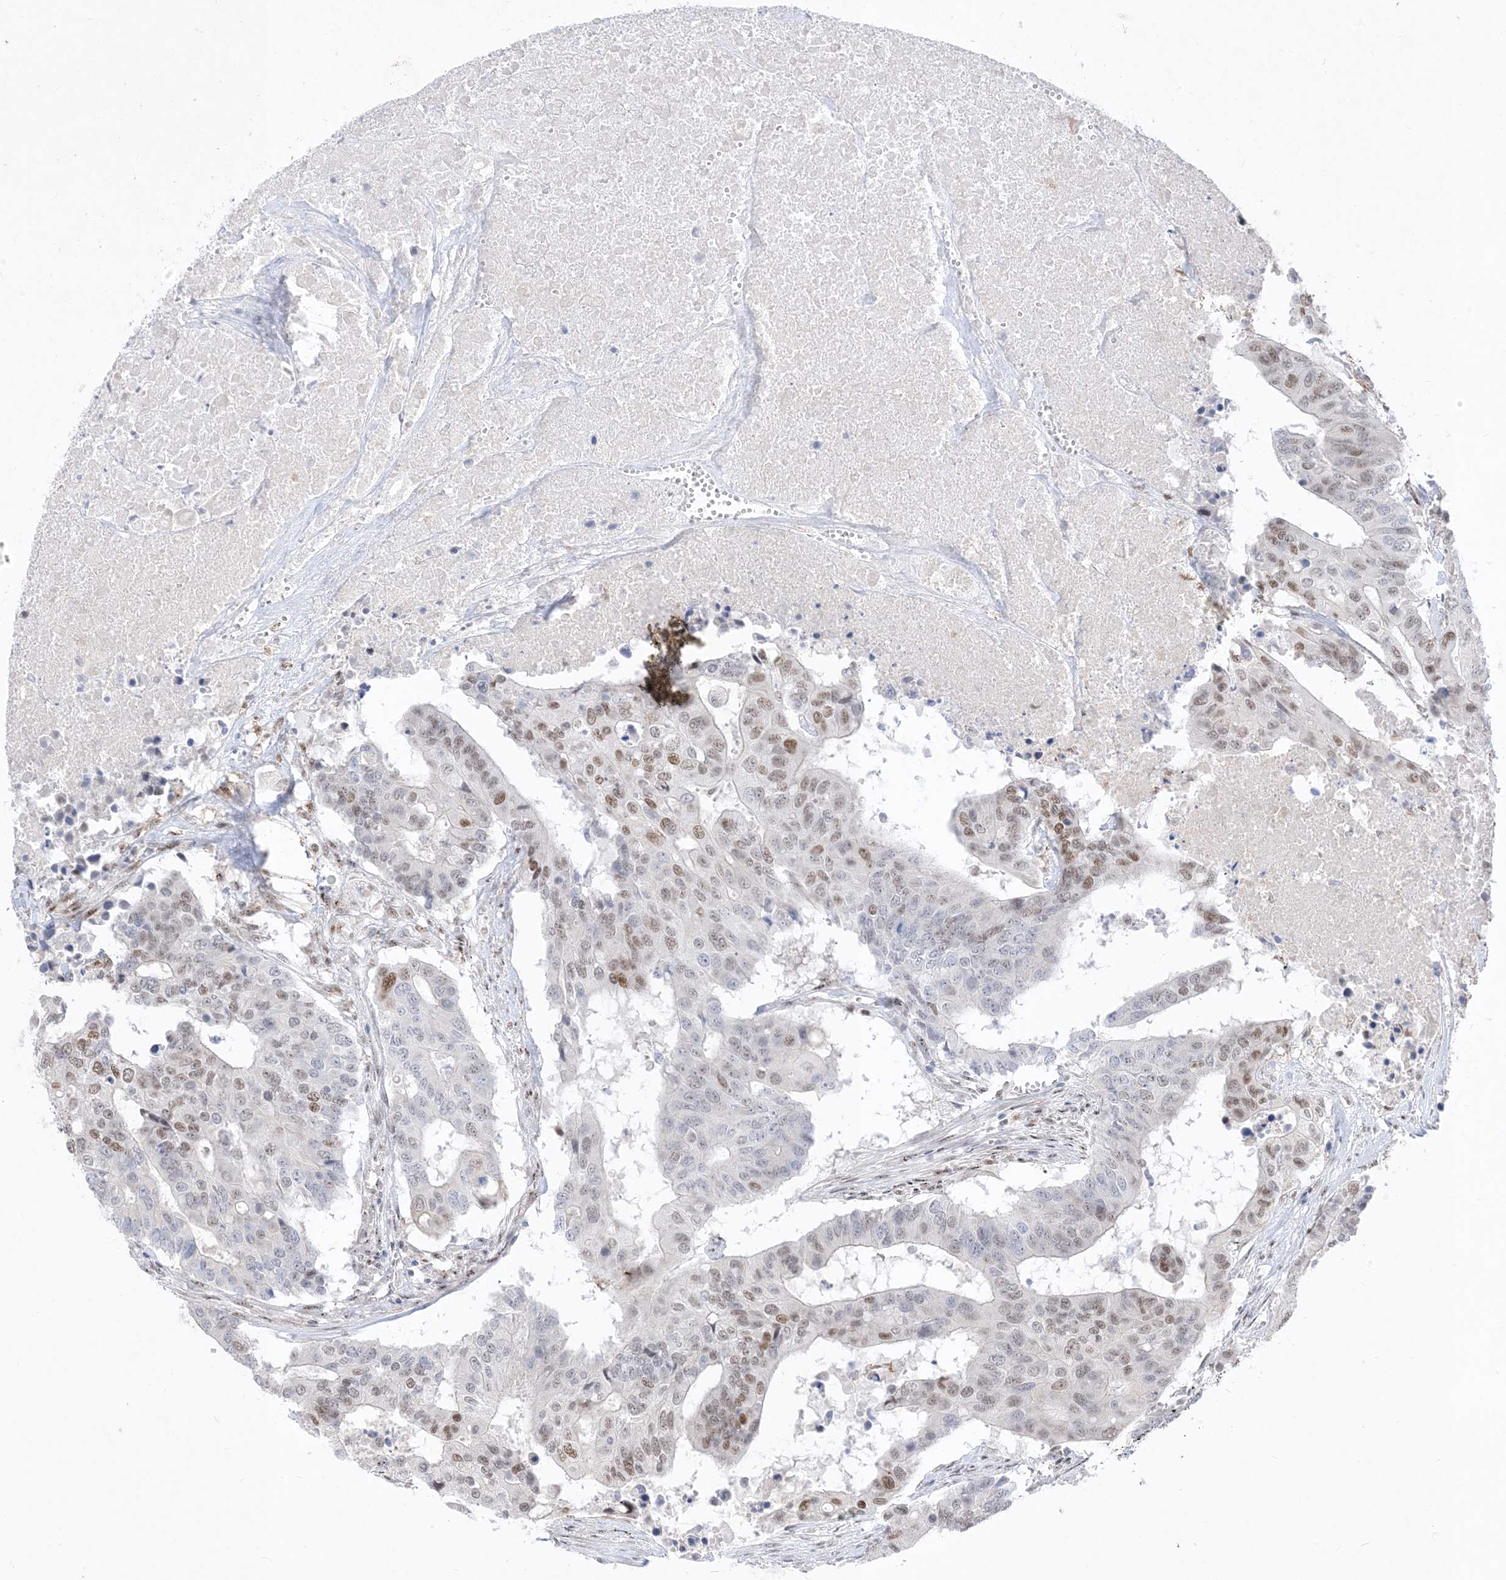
{"staining": {"intensity": "moderate", "quantity": "25%-75%", "location": "nuclear"}, "tissue": "colorectal cancer", "cell_type": "Tumor cells", "image_type": "cancer", "snomed": [{"axis": "morphology", "description": "Adenocarcinoma, NOS"}, {"axis": "topography", "description": "Colon"}], "caption": "The histopathology image reveals immunohistochemical staining of colorectal adenocarcinoma. There is moderate nuclear expression is seen in about 25%-75% of tumor cells.", "gene": "BHLHE40", "patient": {"sex": "male", "age": 77}}